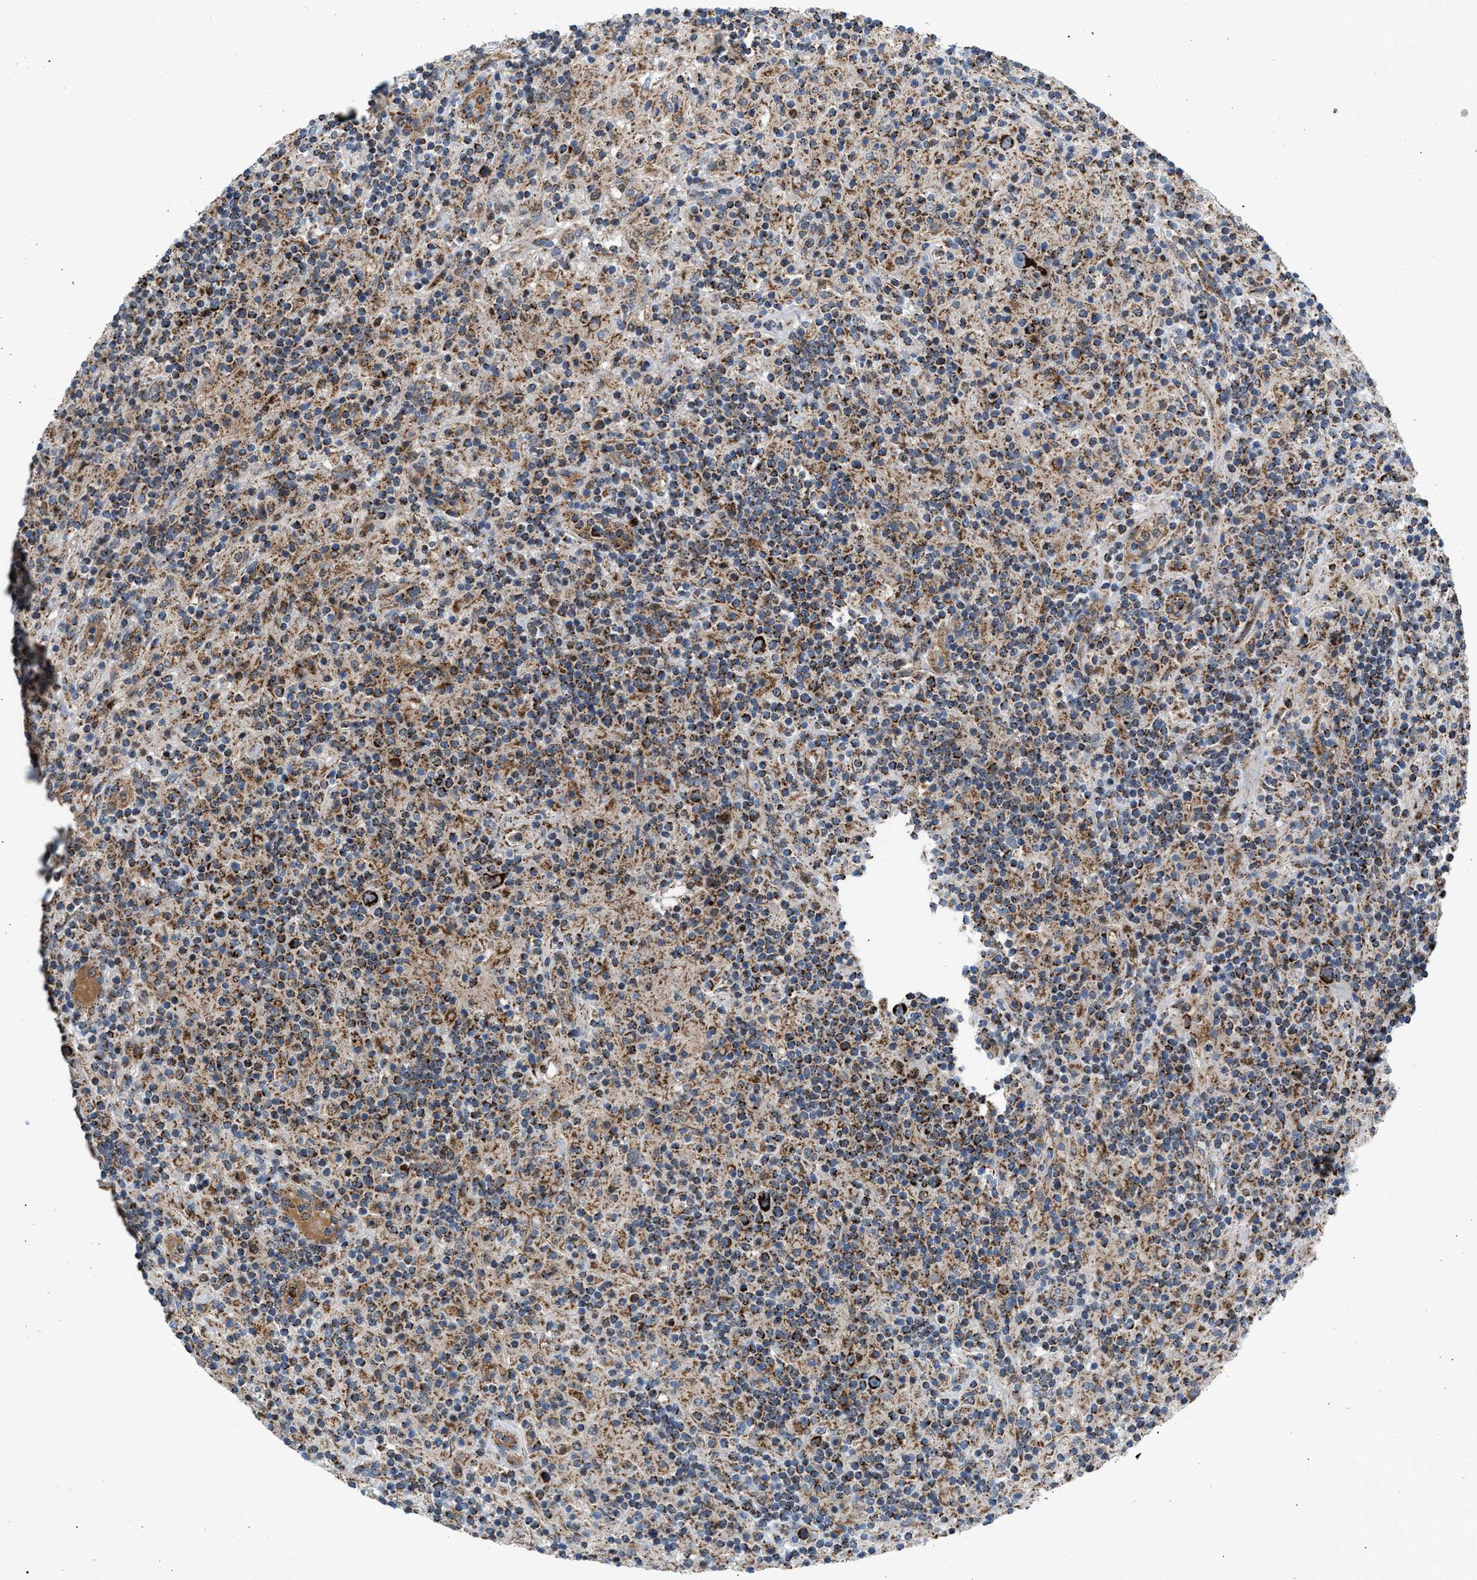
{"staining": {"intensity": "strong", "quantity": ">75%", "location": "cytoplasmic/membranous"}, "tissue": "lymphoma", "cell_type": "Tumor cells", "image_type": "cancer", "snomed": [{"axis": "morphology", "description": "Hodgkin's disease, NOS"}, {"axis": "topography", "description": "Lymph node"}], "caption": "A micrograph showing strong cytoplasmic/membranous positivity in approximately >75% of tumor cells in lymphoma, as visualized by brown immunohistochemical staining.", "gene": "PMPCA", "patient": {"sex": "male", "age": 70}}